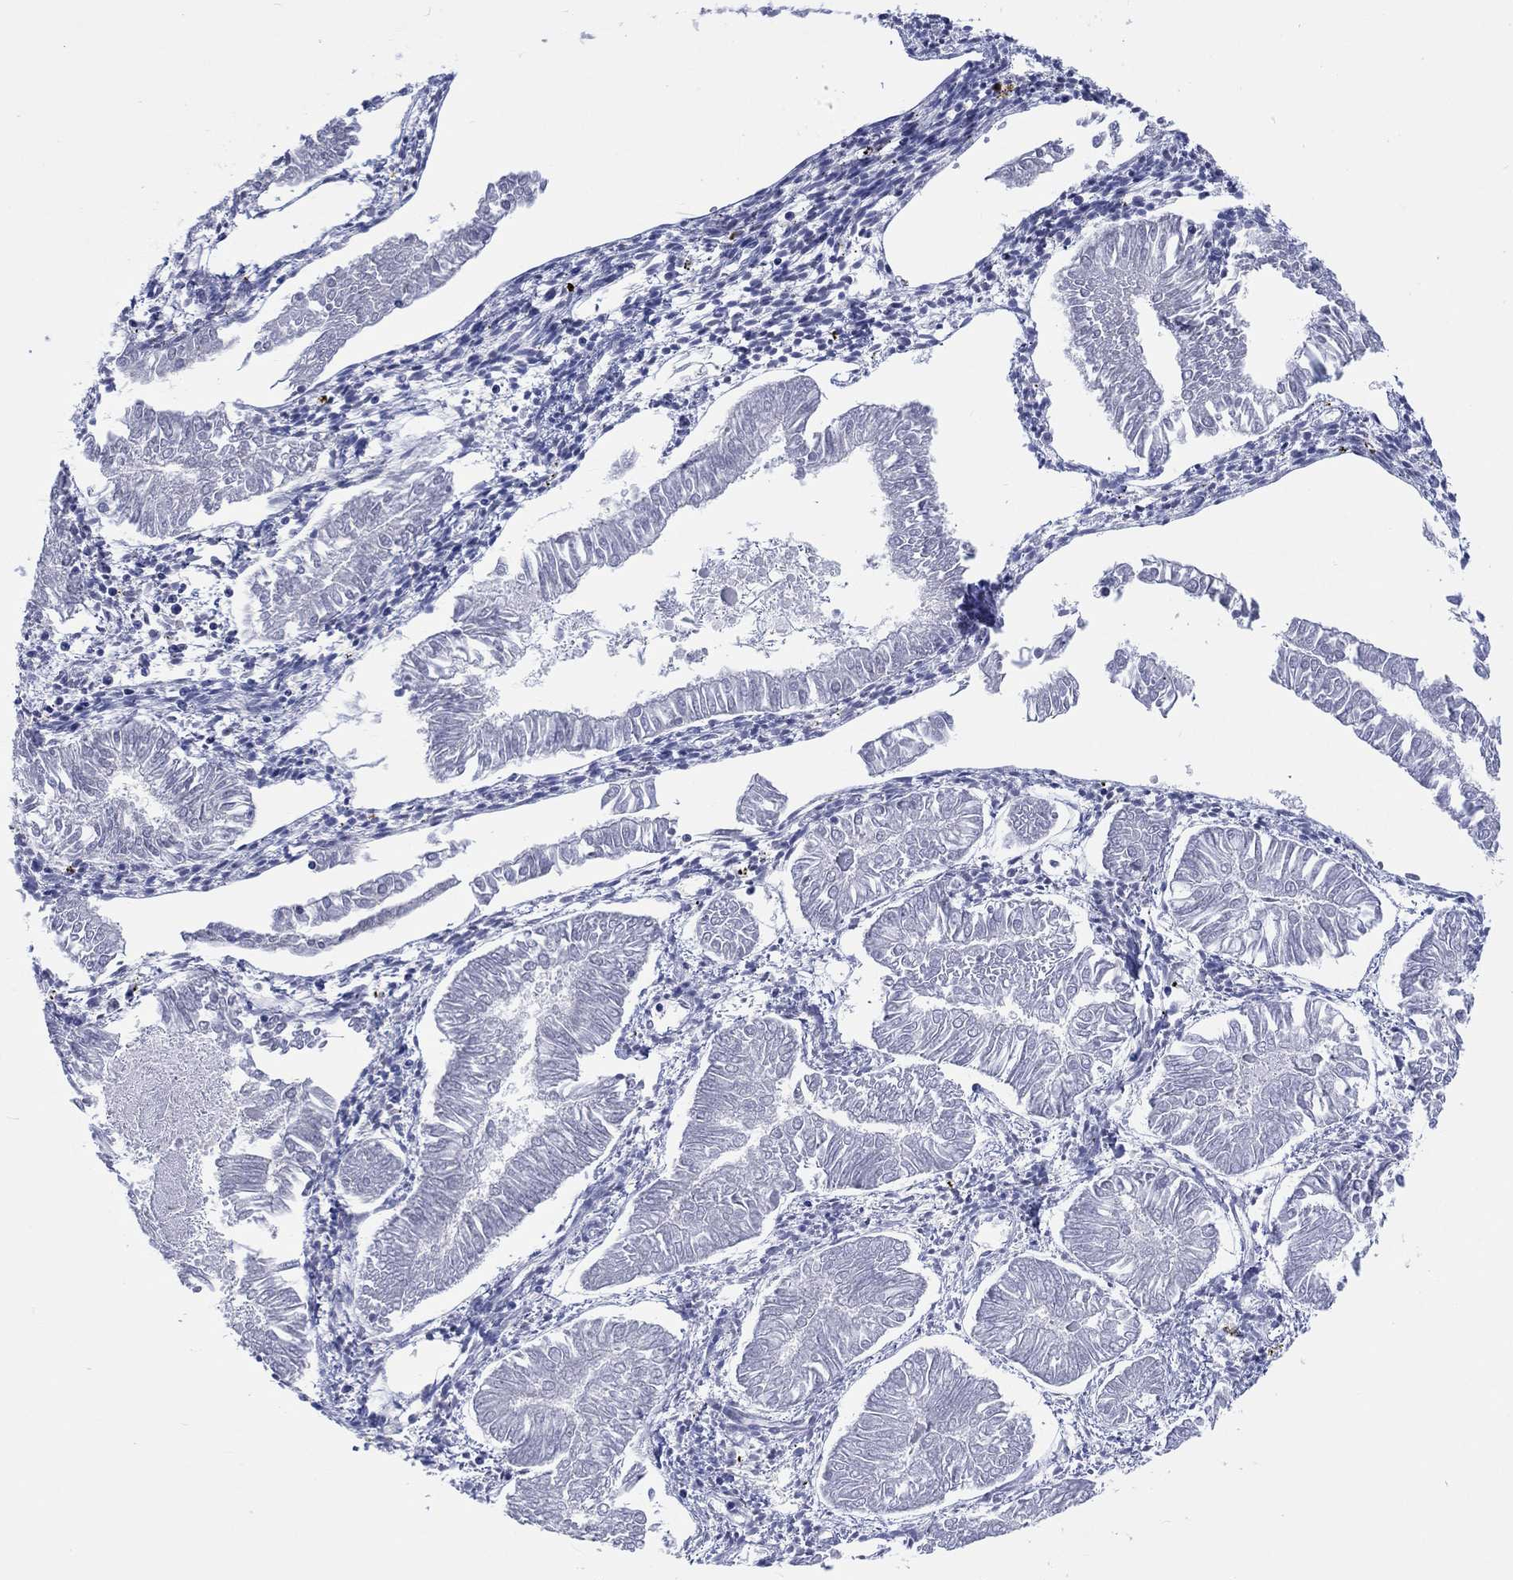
{"staining": {"intensity": "negative", "quantity": "none", "location": "none"}, "tissue": "endometrial cancer", "cell_type": "Tumor cells", "image_type": "cancer", "snomed": [{"axis": "morphology", "description": "Adenocarcinoma, NOS"}, {"axis": "topography", "description": "Endometrium"}], "caption": "High magnification brightfield microscopy of adenocarcinoma (endometrial) stained with DAB (brown) and counterstained with hematoxylin (blue): tumor cells show no significant expression. Nuclei are stained in blue.", "gene": "TOMM20L", "patient": {"sex": "female", "age": 53}}